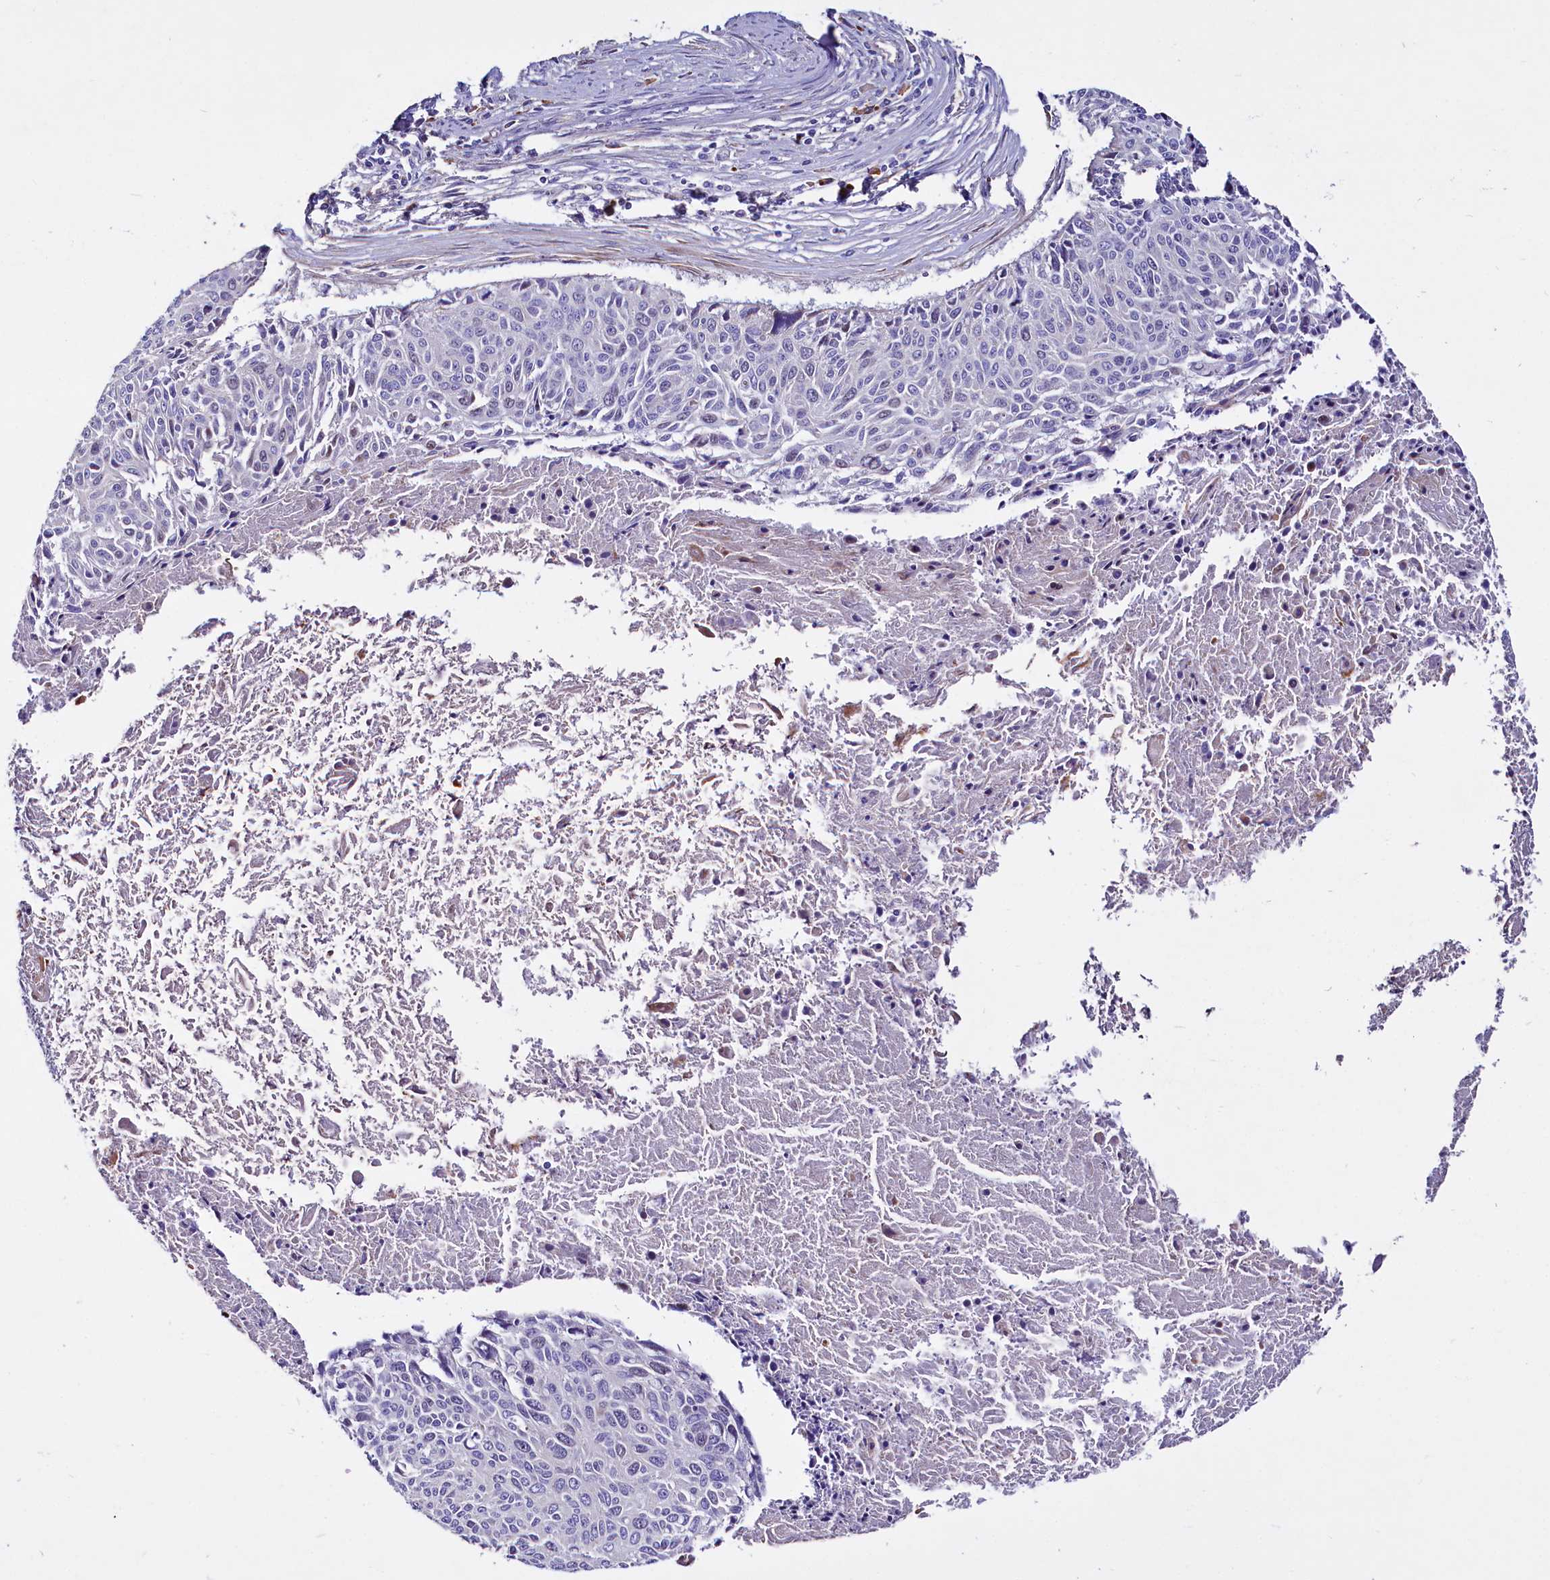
{"staining": {"intensity": "negative", "quantity": "none", "location": "none"}, "tissue": "cervical cancer", "cell_type": "Tumor cells", "image_type": "cancer", "snomed": [{"axis": "morphology", "description": "Squamous cell carcinoma, NOS"}, {"axis": "topography", "description": "Cervix"}], "caption": "High magnification brightfield microscopy of cervical cancer stained with DAB (brown) and counterstained with hematoxylin (blue): tumor cells show no significant staining.", "gene": "WNT8A", "patient": {"sex": "female", "age": 55}}